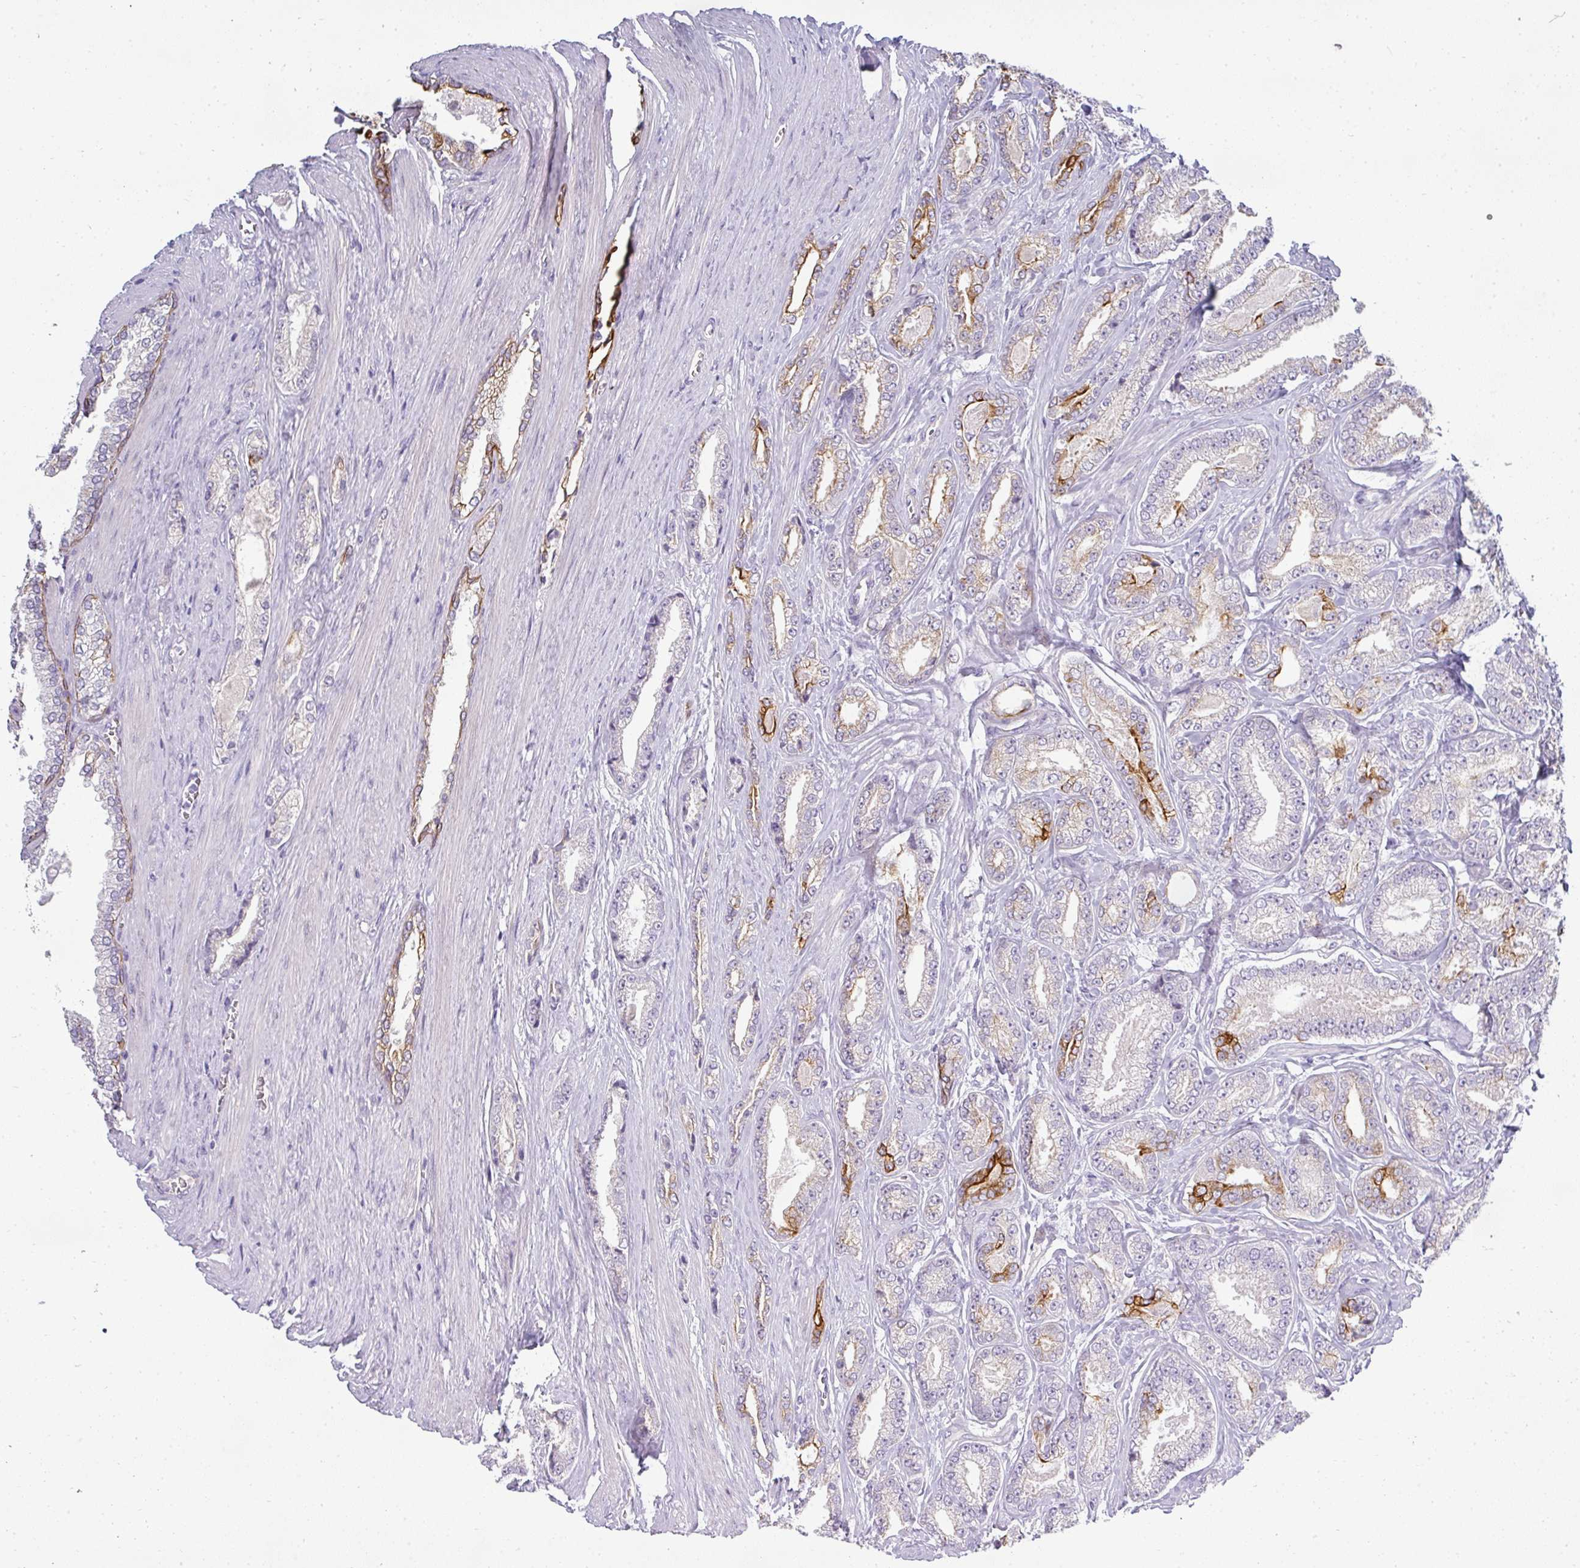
{"staining": {"intensity": "strong", "quantity": "<25%", "location": "cytoplasmic/membranous"}, "tissue": "prostate cancer", "cell_type": "Tumor cells", "image_type": "cancer", "snomed": [{"axis": "morphology", "description": "Adenocarcinoma, NOS"}, {"axis": "topography", "description": "Prostate and seminal vesicle, NOS"}], "caption": "This image exhibits immunohistochemistry (IHC) staining of human prostate cancer (adenocarcinoma), with medium strong cytoplasmic/membranous expression in approximately <25% of tumor cells.", "gene": "ASXL3", "patient": {"sex": "male", "age": 76}}